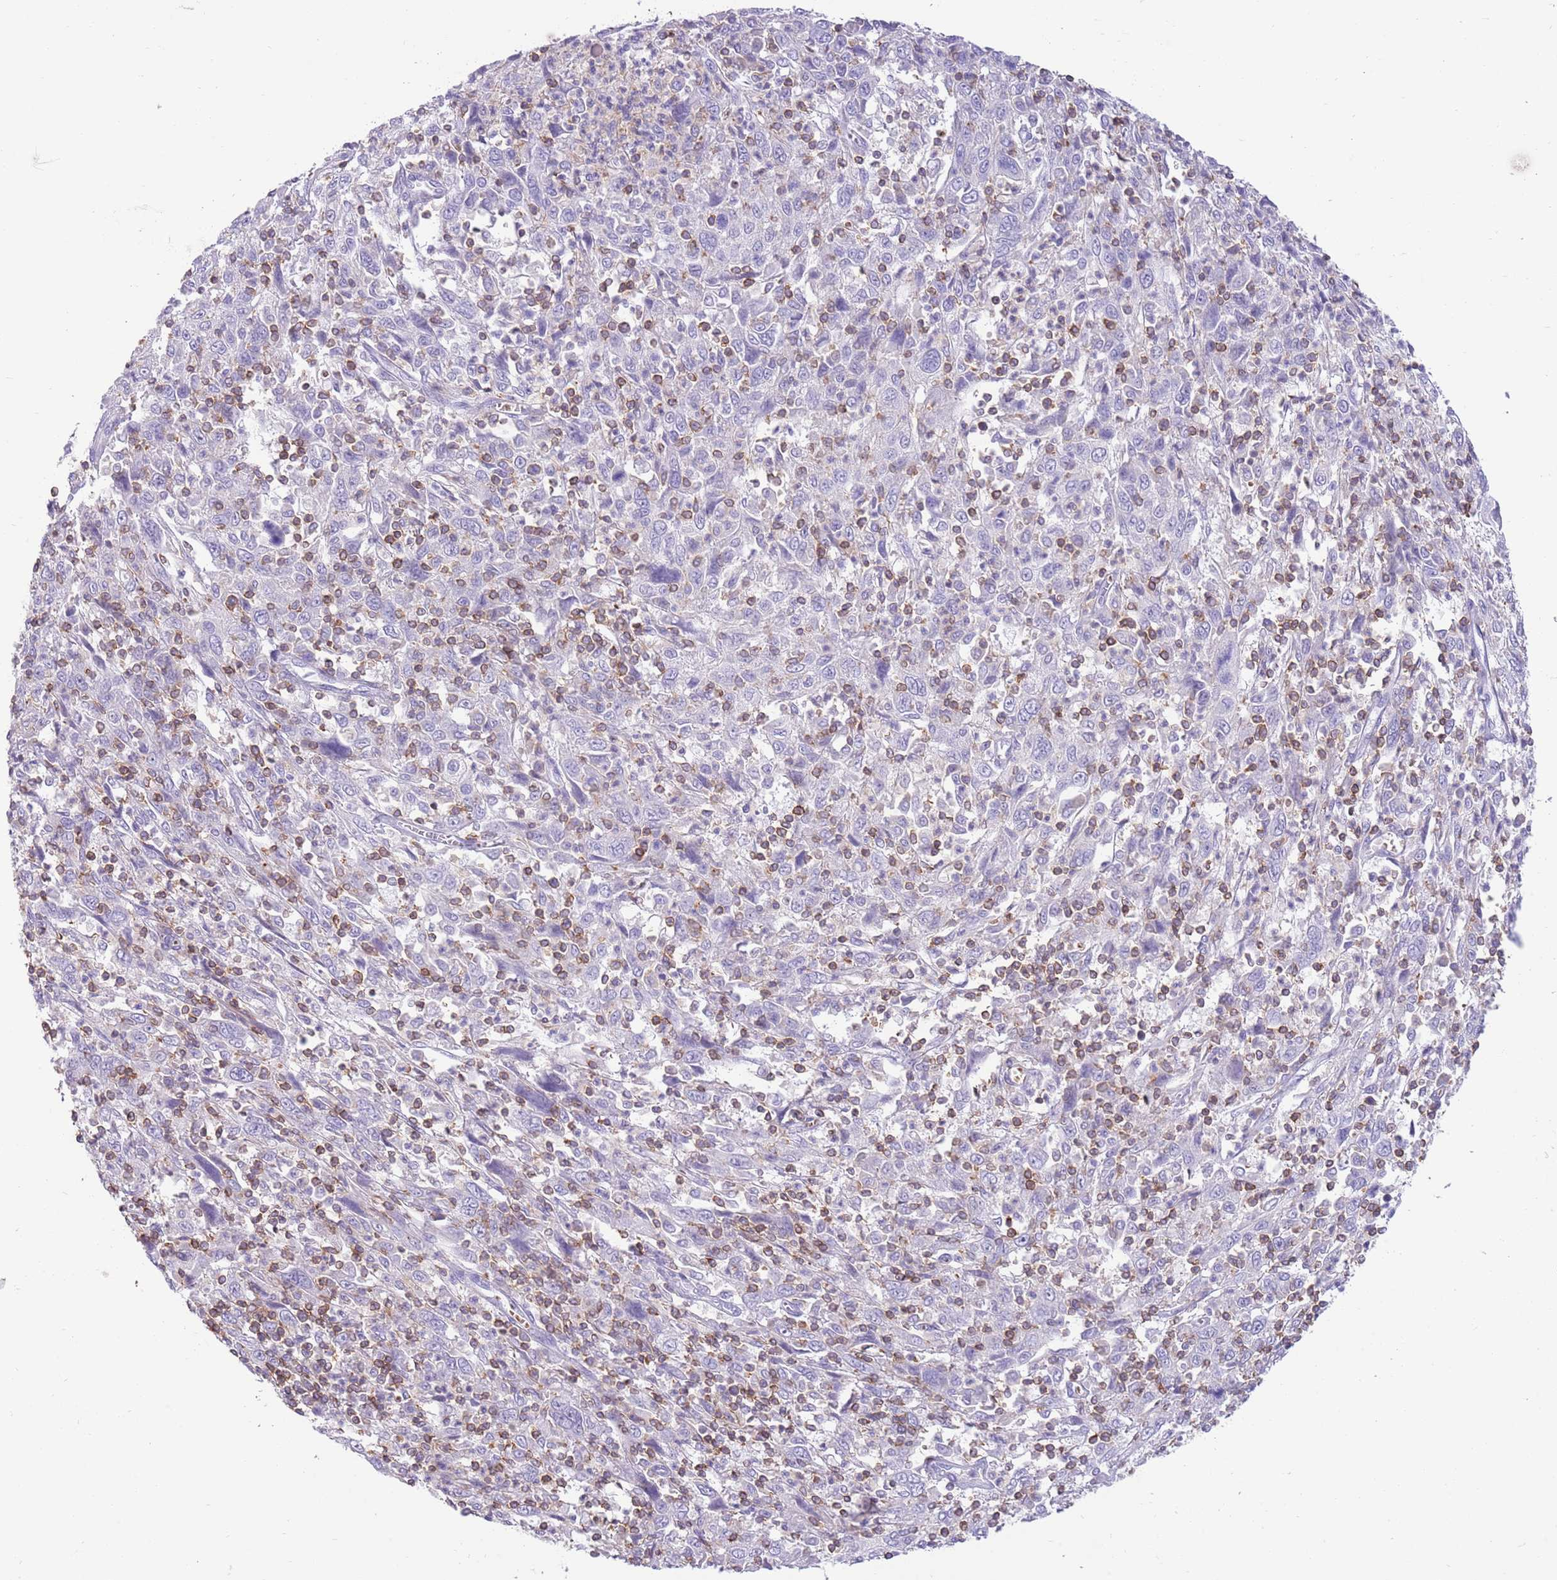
{"staining": {"intensity": "negative", "quantity": "none", "location": "none"}, "tissue": "cervical cancer", "cell_type": "Tumor cells", "image_type": "cancer", "snomed": [{"axis": "morphology", "description": "Squamous cell carcinoma, NOS"}, {"axis": "topography", "description": "Cervix"}], "caption": "Image shows no significant protein expression in tumor cells of cervical squamous cell carcinoma.", "gene": "OR4Q3", "patient": {"sex": "female", "age": 46}}